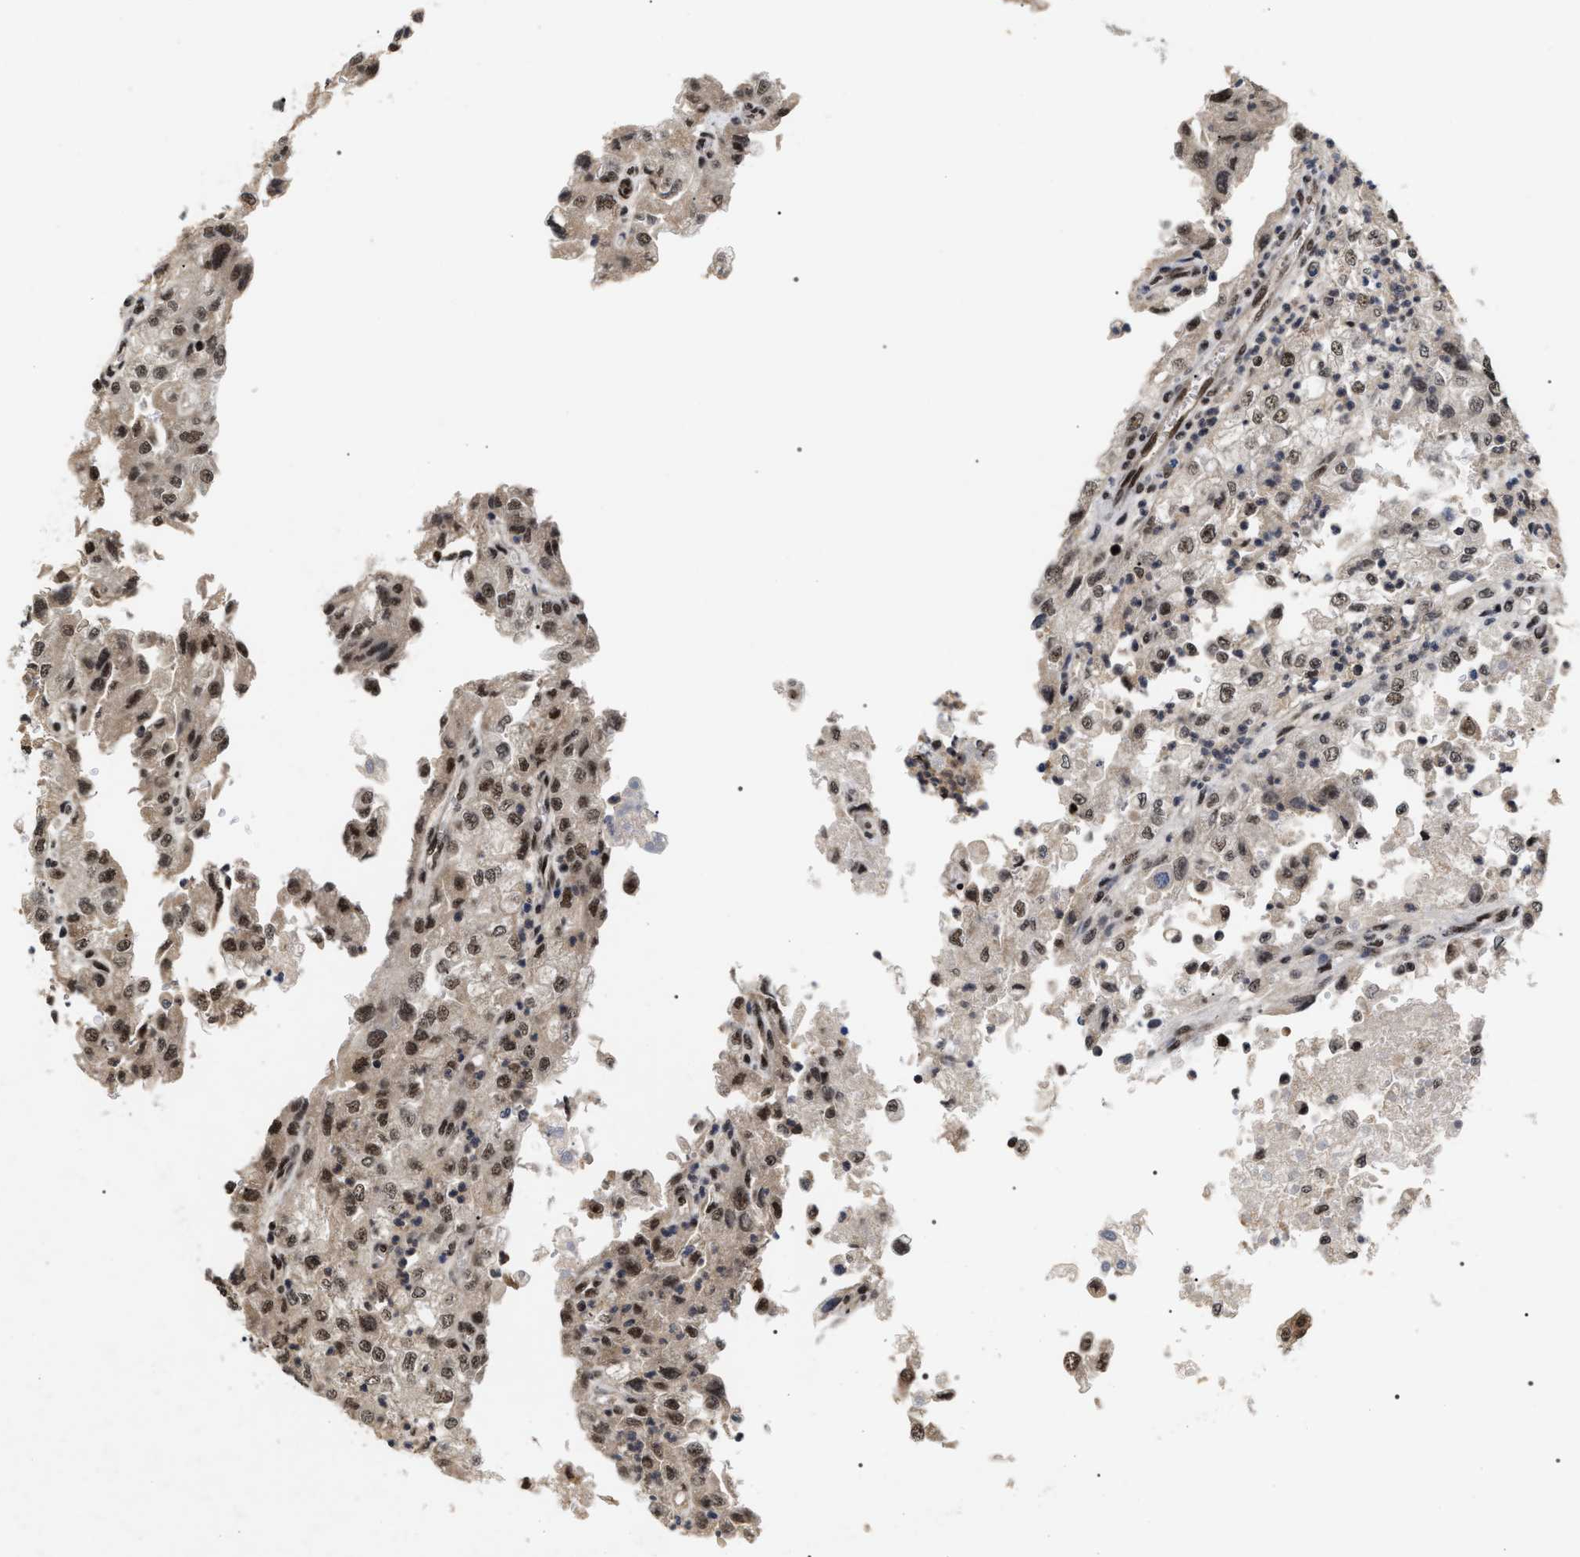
{"staining": {"intensity": "moderate", "quantity": ">75%", "location": "nuclear"}, "tissue": "renal cancer", "cell_type": "Tumor cells", "image_type": "cancer", "snomed": [{"axis": "morphology", "description": "Adenocarcinoma, NOS"}, {"axis": "topography", "description": "Kidney"}], "caption": "DAB (3,3'-diaminobenzidine) immunohistochemical staining of human adenocarcinoma (renal) reveals moderate nuclear protein expression in about >75% of tumor cells. Using DAB (brown) and hematoxylin (blue) stains, captured at high magnification using brightfield microscopy.", "gene": "RRP1B", "patient": {"sex": "female", "age": 54}}